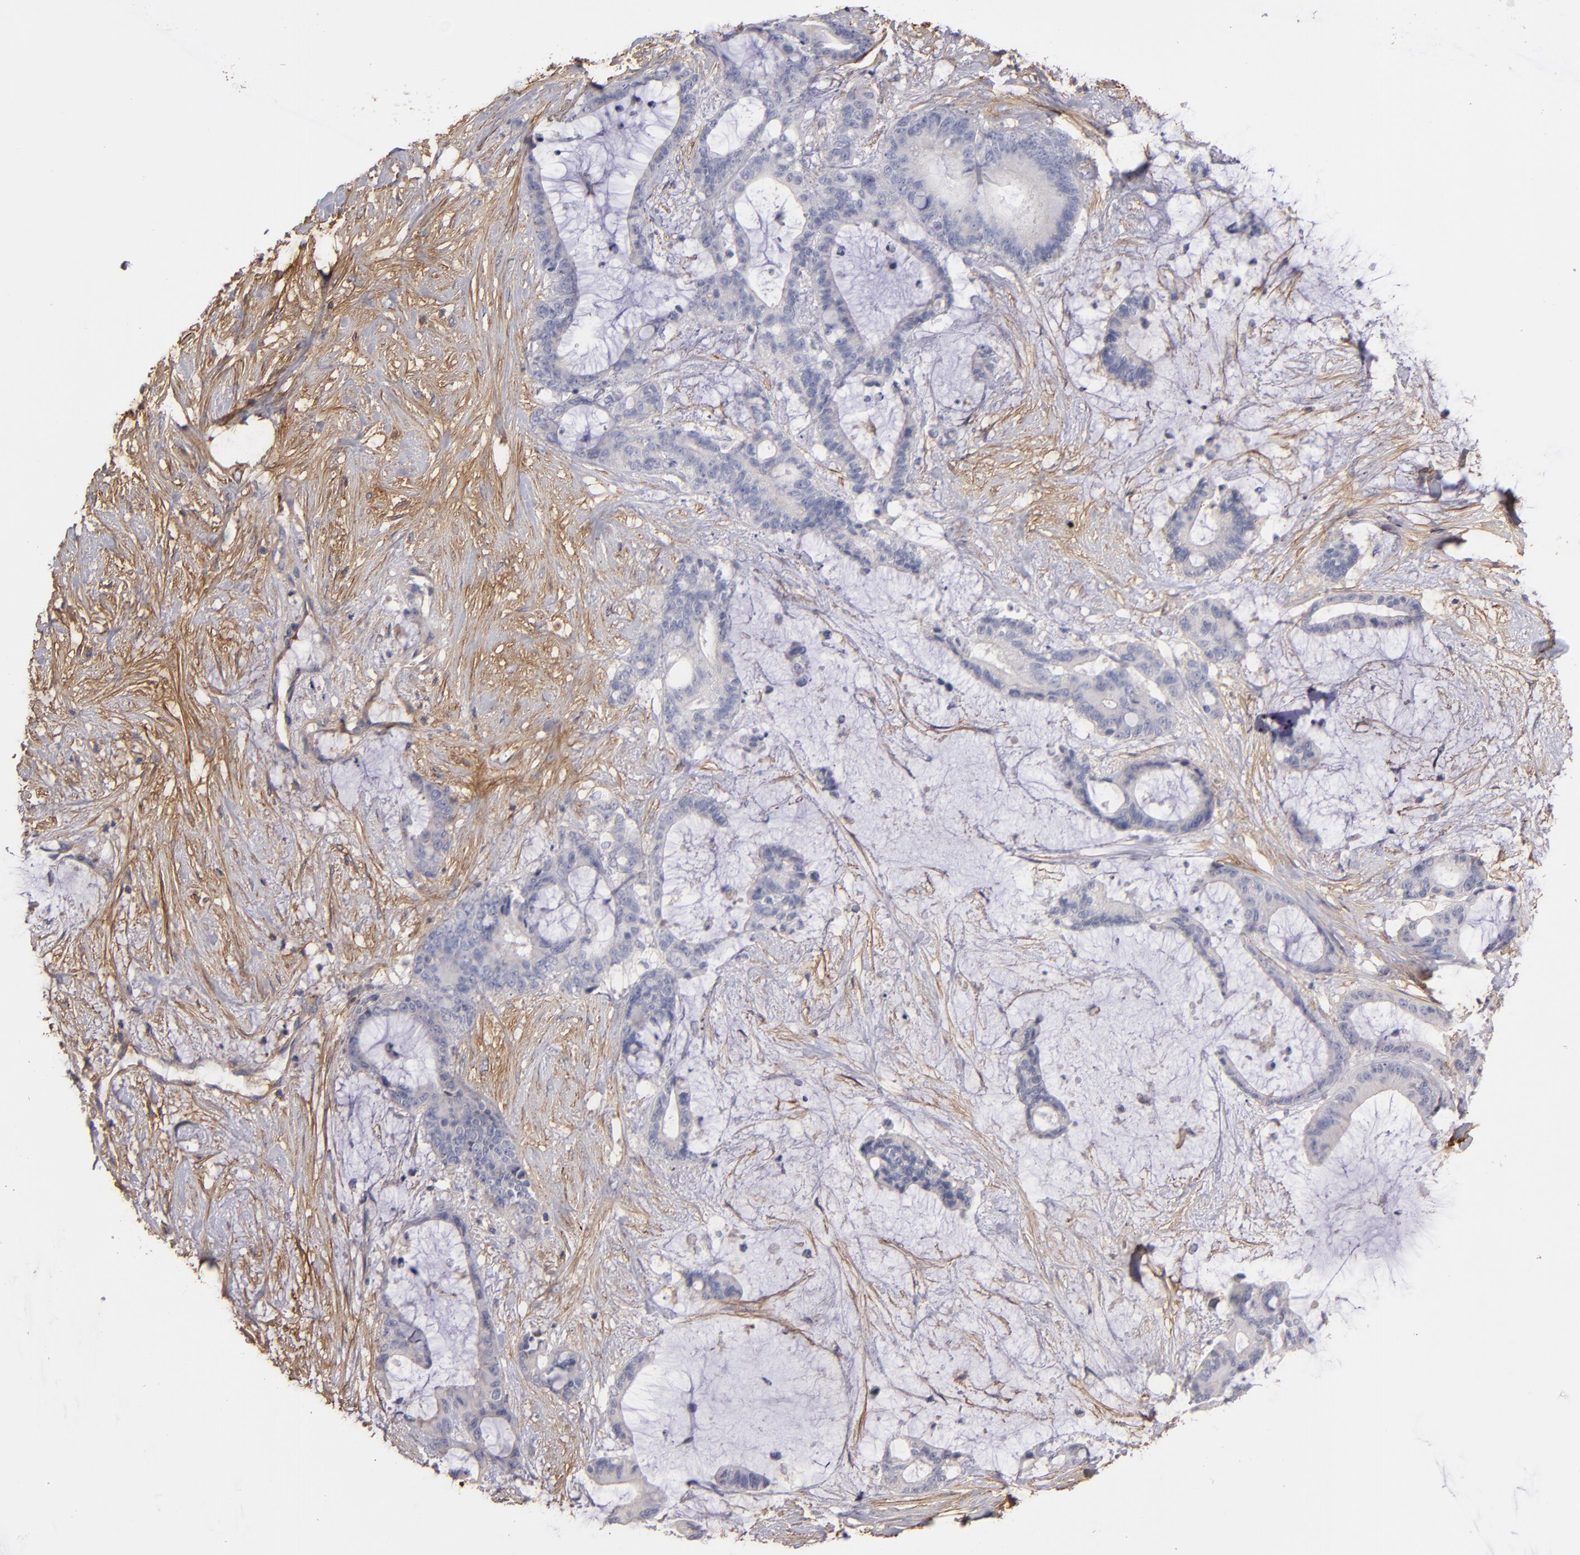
{"staining": {"intensity": "negative", "quantity": "none", "location": "none"}, "tissue": "liver cancer", "cell_type": "Tumor cells", "image_type": "cancer", "snomed": [{"axis": "morphology", "description": "Cholangiocarcinoma"}, {"axis": "topography", "description": "Liver"}], "caption": "Tumor cells show no significant protein expression in liver cholangiocarcinoma. (DAB IHC visualized using brightfield microscopy, high magnification).", "gene": "FBLN1", "patient": {"sex": "female", "age": 73}}